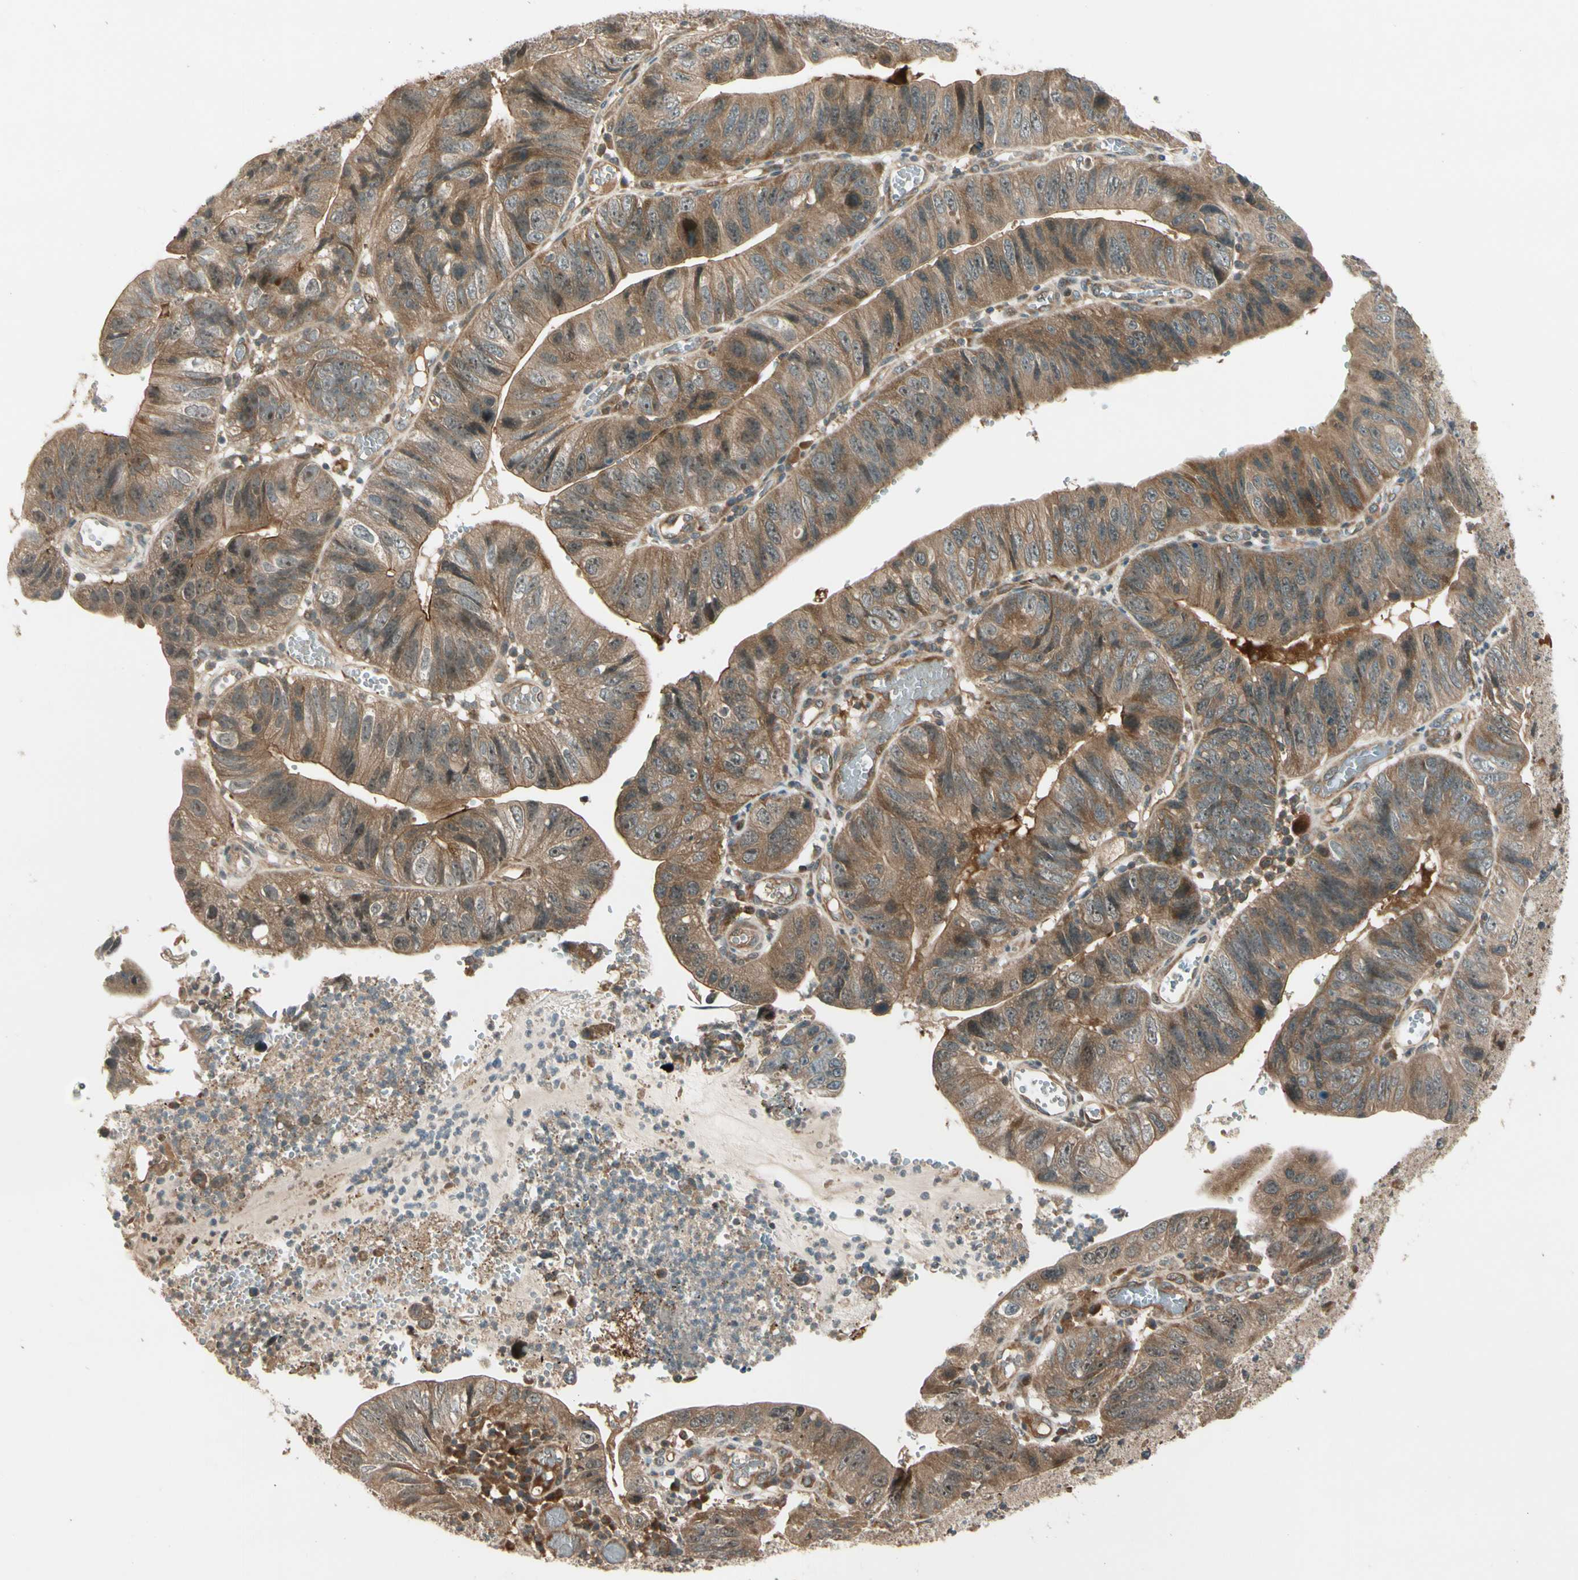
{"staining": {"intensity": "moderate", "quantity": ">75%", "location": "cytoplasmic/membranous"}, "tissue": "stomach cancer", "cell_type": "Tumor cells", "image_type": "cancer", "snomed": [{"axis": "morphology", "description": "Adenocarcinoma, NOS"}, {"axis": "topography", "description": "Stomach"}], "caption": "Immunohistochemical staining of stomach adenocarcinoma demonstrates moderate cytoplasmic/membranous protein positivity in about >75% of tumor cells. Ihc stains the protein in brown and the nuclei are stained blue.", "gene": "ACVR1C", "patient": {"sex": "male", "age": 59}}